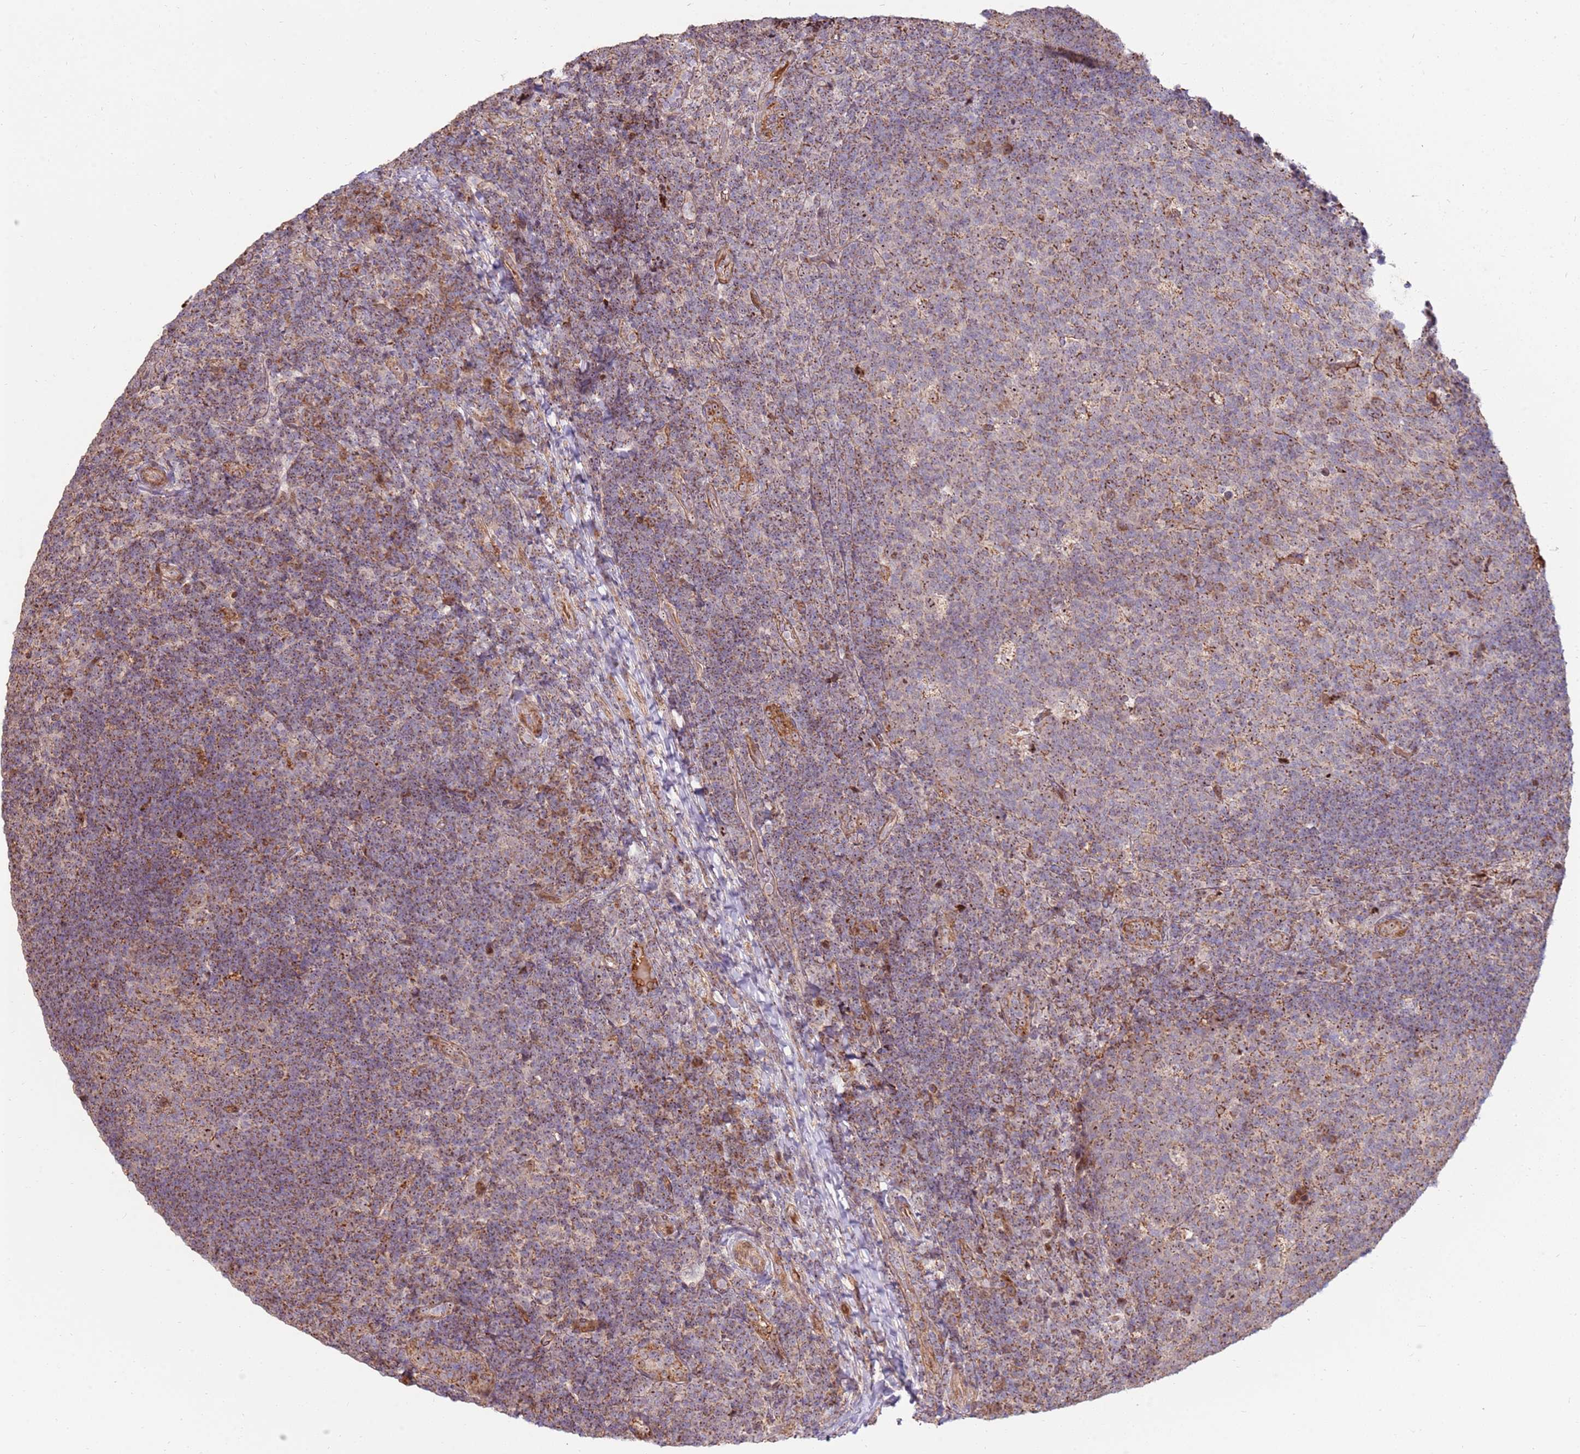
{"staining": {"intensity": "weak", "quantity": "25%-75%", "location": "cytoplasmic/membranous"}, "tissue": "tonsil", "cell_type": "Germinal center cells", "image_type": "normal", "snomed": [{"axis": "morphology", "description": "Normal tissue, NOS"}, {"axis": "topography", "description": "Tonsil"}], "caption": "The photomicrograph exhibits staining of normal tonsil, revealing weak cytoplasmic/membranous protein expression (brown color) within germinal center cells.", "gene": "KIF25", "patient": {"sex": "female", "age": 10}}